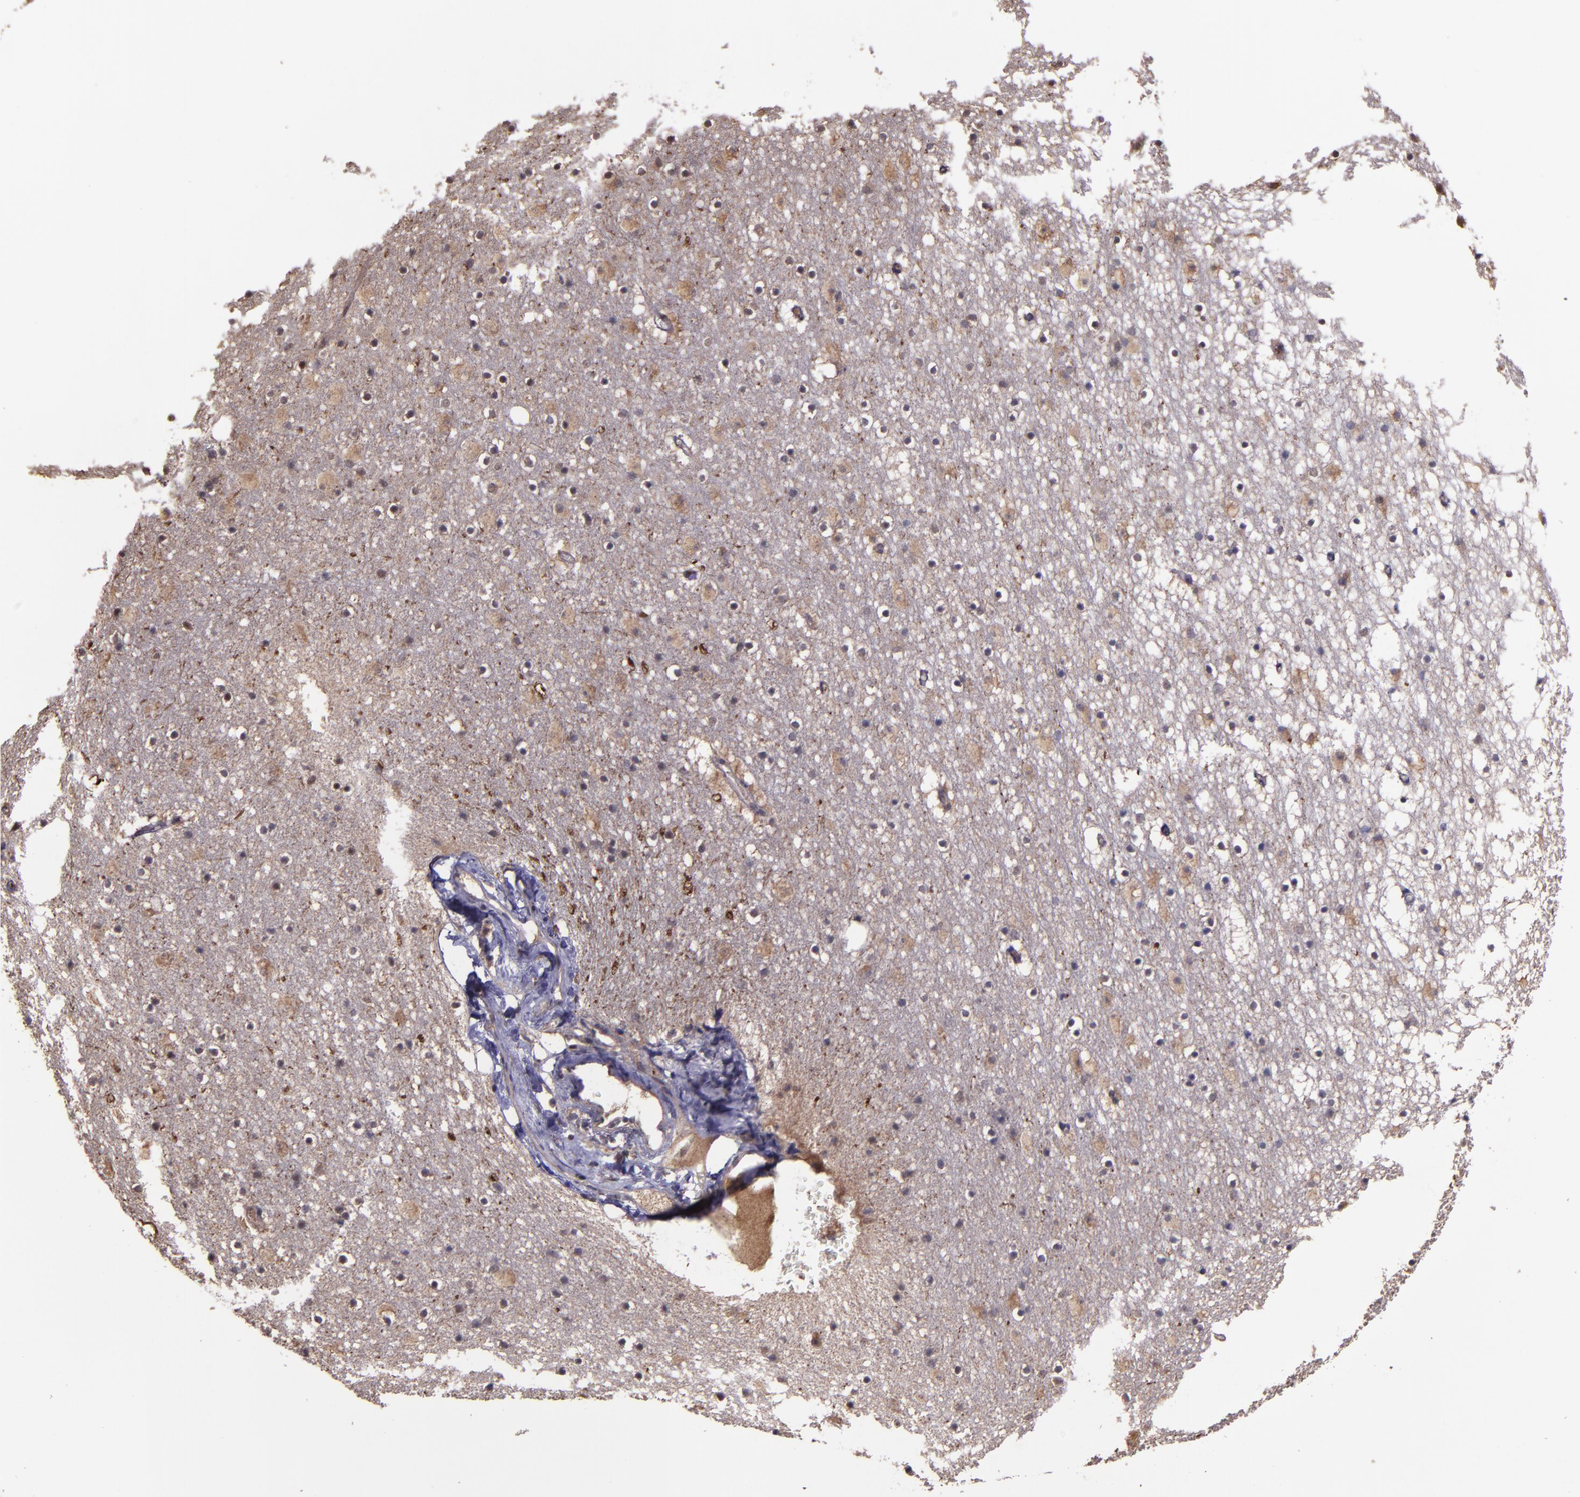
{"staining": {"intensity": "weak", "quantity": "<25%", "location": "cytoplasmic/membranous,nuclear"}, "tissue": "caudate", "cell_type": "Glial cells", "image_type": "normal", "snomed": [{"axis": "morphology", "description": "Normal tissue, NOS"}, {"axis": "topography", "description": "Lateral ventricle wall"}], "caption": "Immunohistochemistry histopathology image of unremarkable caudate: human caudate stained with DAB (3,3'-diaminobenzidine) reveals no significant protein positivity in glial cells.", "gene": "SERPINF2", "patient": {"sex": "male", "age": 45}}